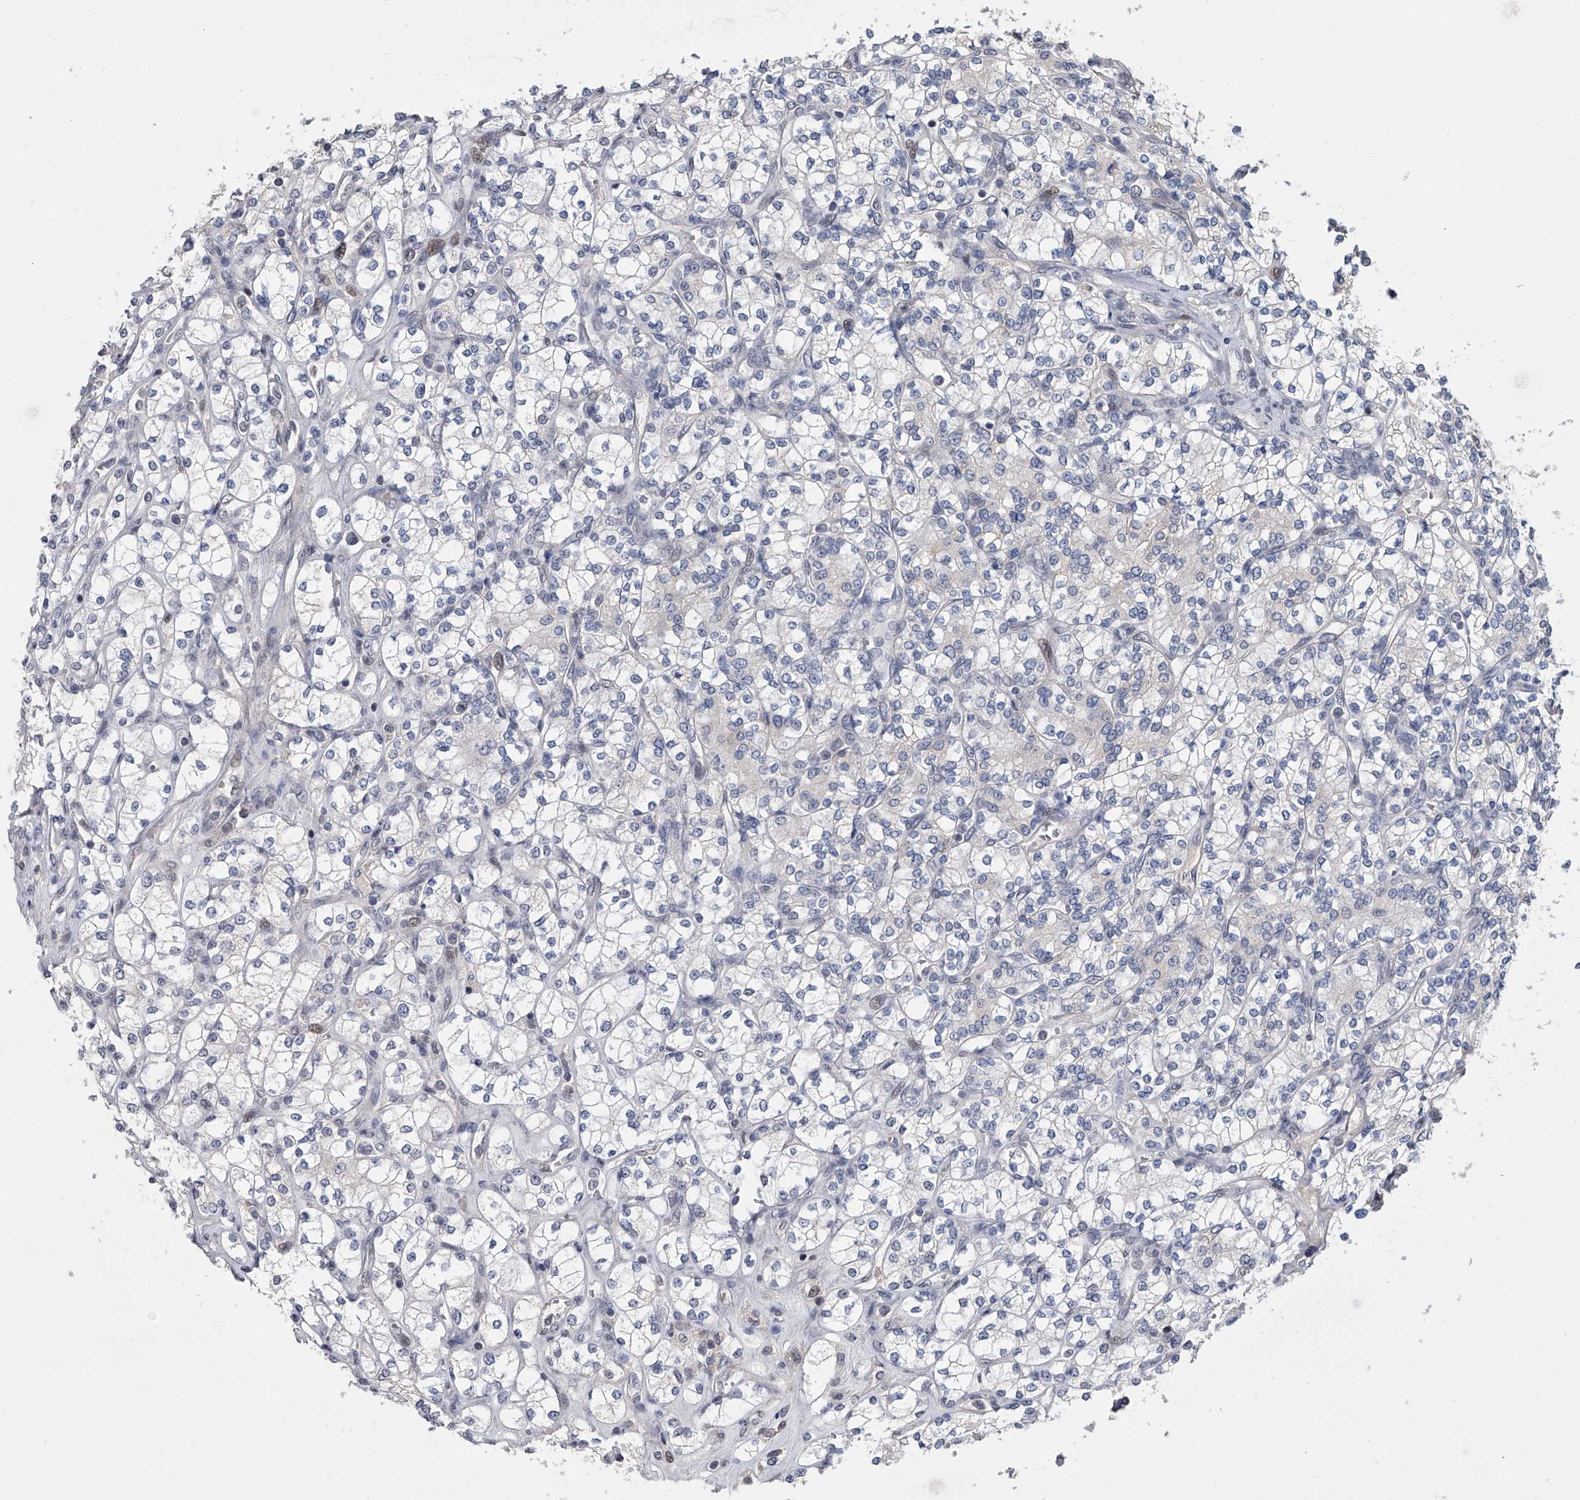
{"staining": {"intensity": "negative", "quantity": "none", "location": "none"}, "tissue": "renal cancer", "cell_type": "Tumor cells", "image_type": "cancer", "snomed": [{"axis": "morphology", "description": "Adenocarcinoma, NOS"}, {"axis": "topography", "description": "Kidney"}], "caption": "There is no significant positivity in tumor cells of renal cancer.", "gene": "ZNF426", "patient": {"sex": "male", "age": 77}}